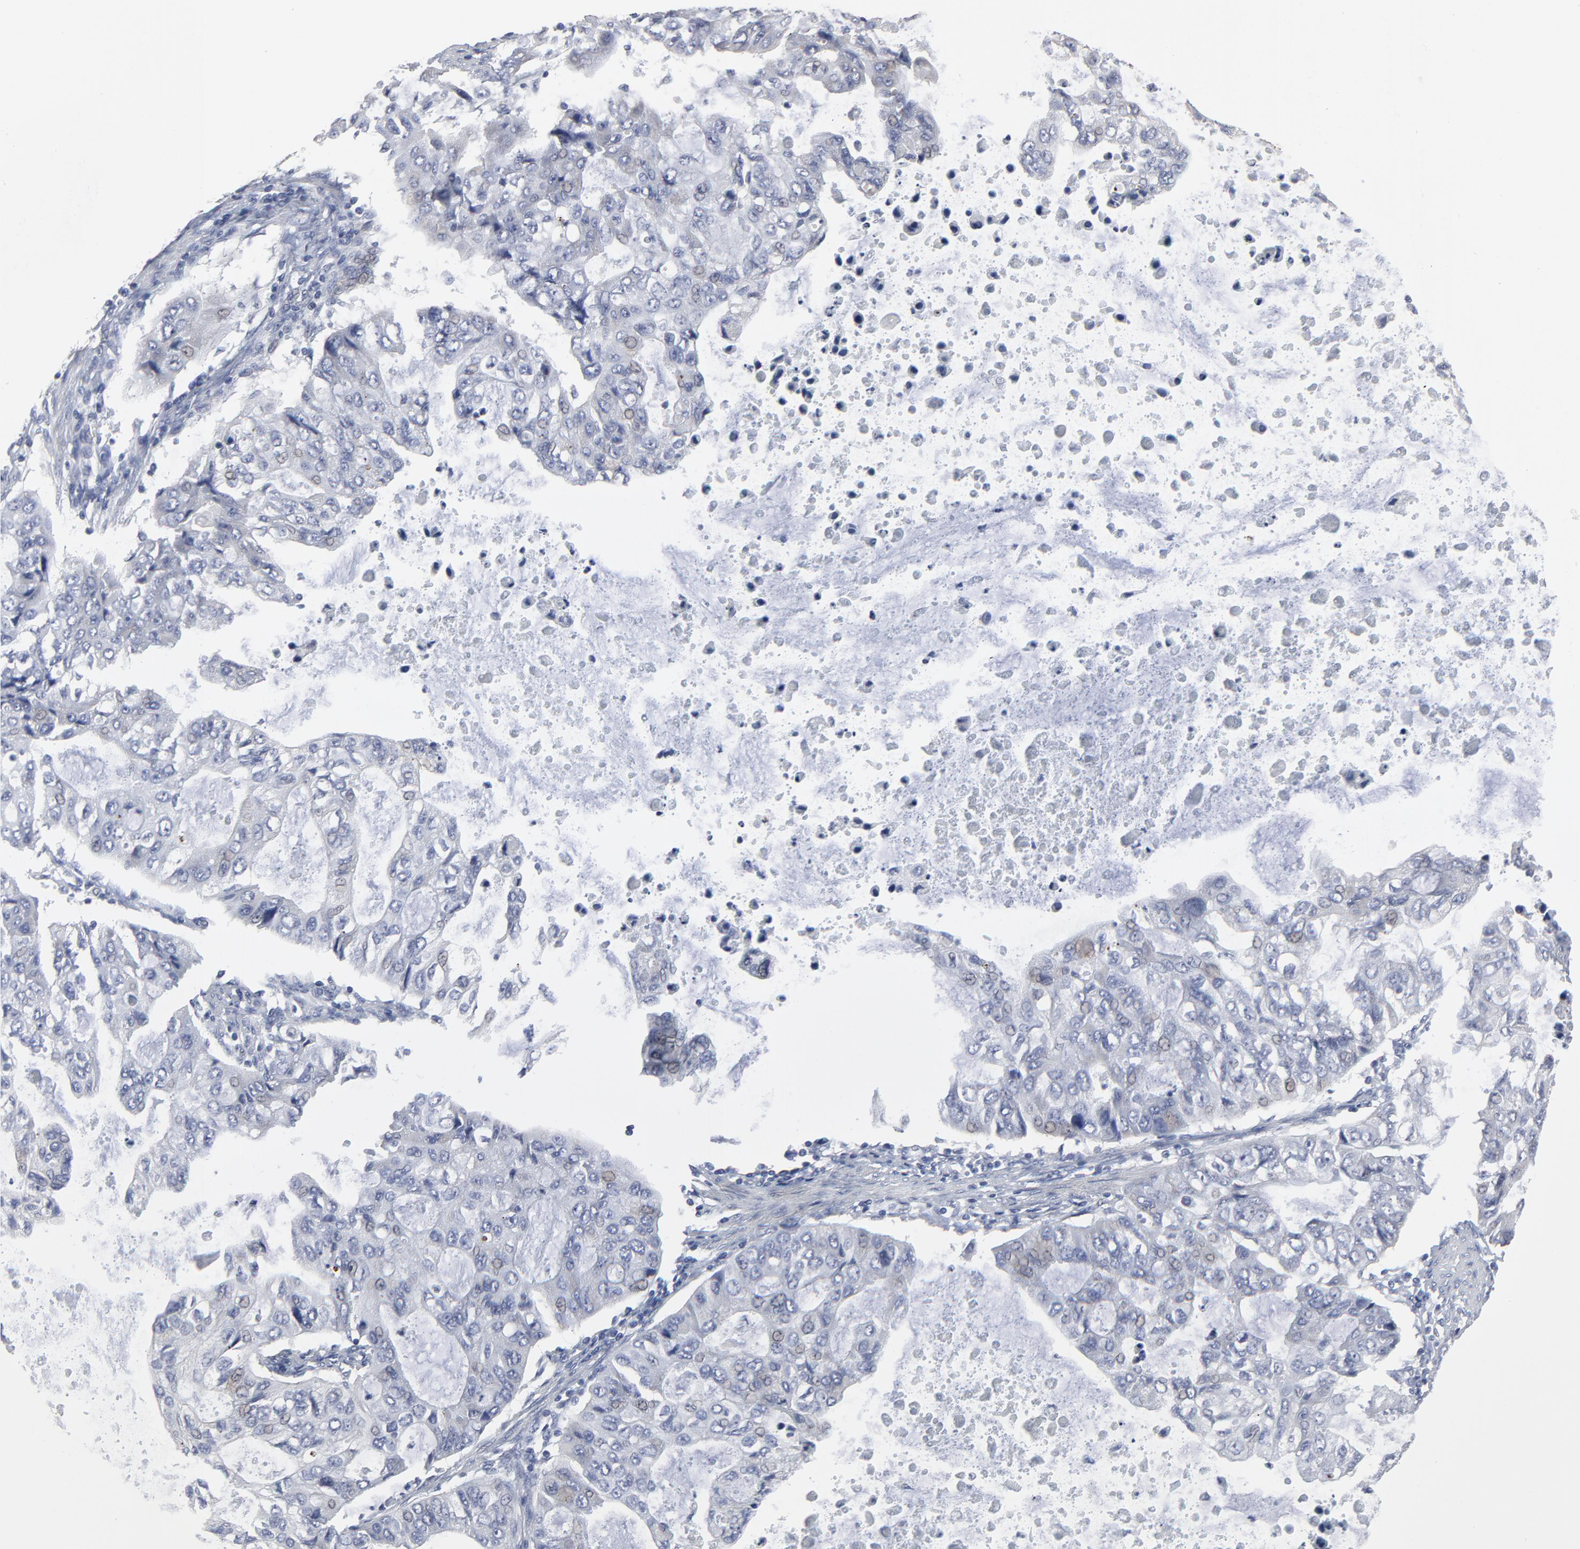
{"staining": {"intensity": "negative", "quantity": "none", "location": "none"}, "tissue": "stomach cancer", "cell_type": "Tumor cells", "image_type": "cancer", "snomed": [{"axis": "morphology", "description": "Adenocarcinoma, NOS"}, {"axis": "topography", "description": "Stomach, upper"}], "caption": "Protein analysis of stomach adenocarcinoma demonstrates no significant positivity in tumor cells.", "gene": "SYNE2", "patient": {"sex": "female", "age": 52}}